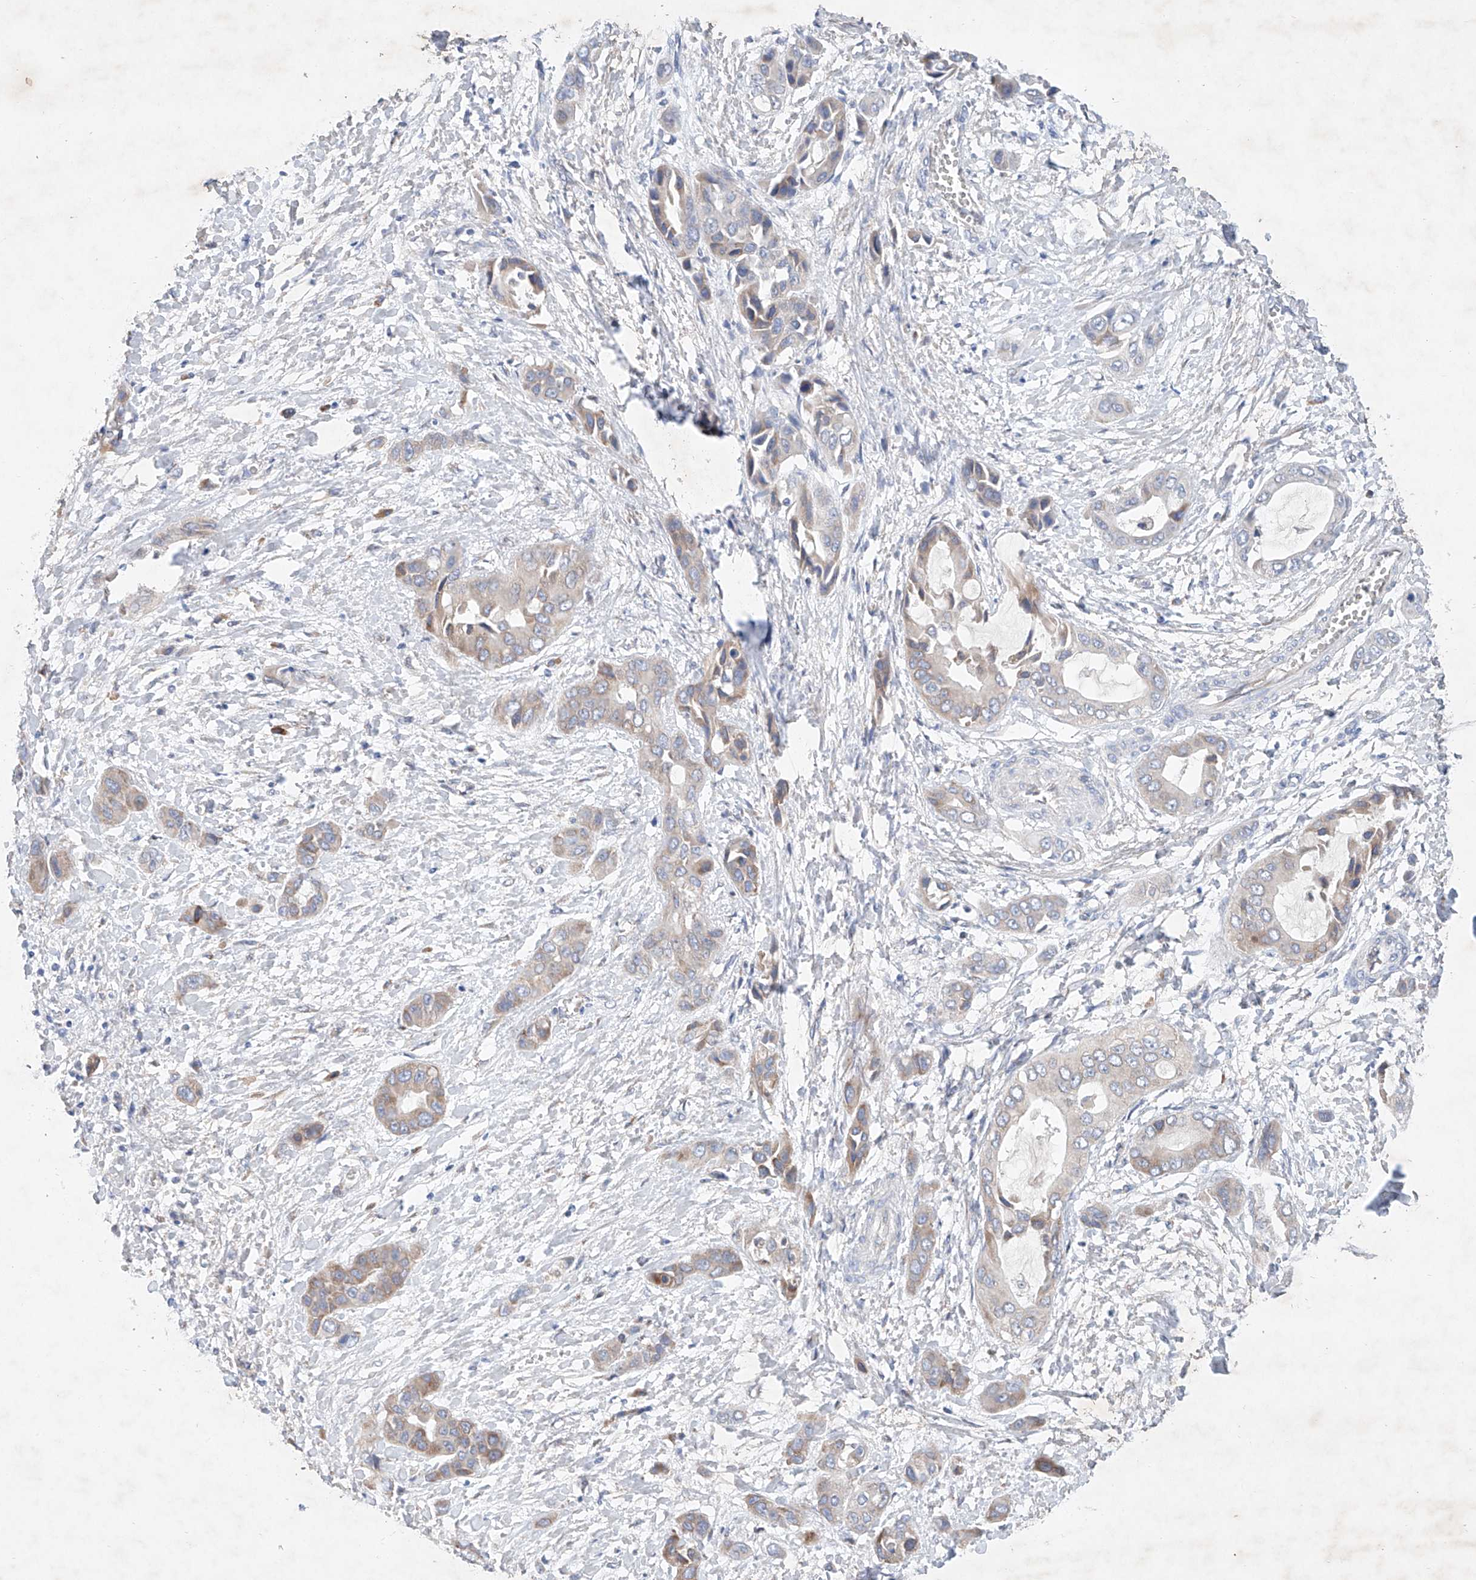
{"staining": {"intensity": "weak", "quantity": "<25%", "location": "cytoplasmic/membranous"}, "tissue": "liver cancer", "cell_type": "Tumor cells", "image_type": "cancer", "snomed": [{"axis": "morphology", "description": "Cholangiocarcinoma"}, {"axis": "topography", "description": "Liver"}], "caption": "Immunohistochemical staining of human liver cholangiocarcinoma reveals no significant staining in tumor cells.", "gene": "FASTK", "patient": {"sex": "female", "age": 52}}